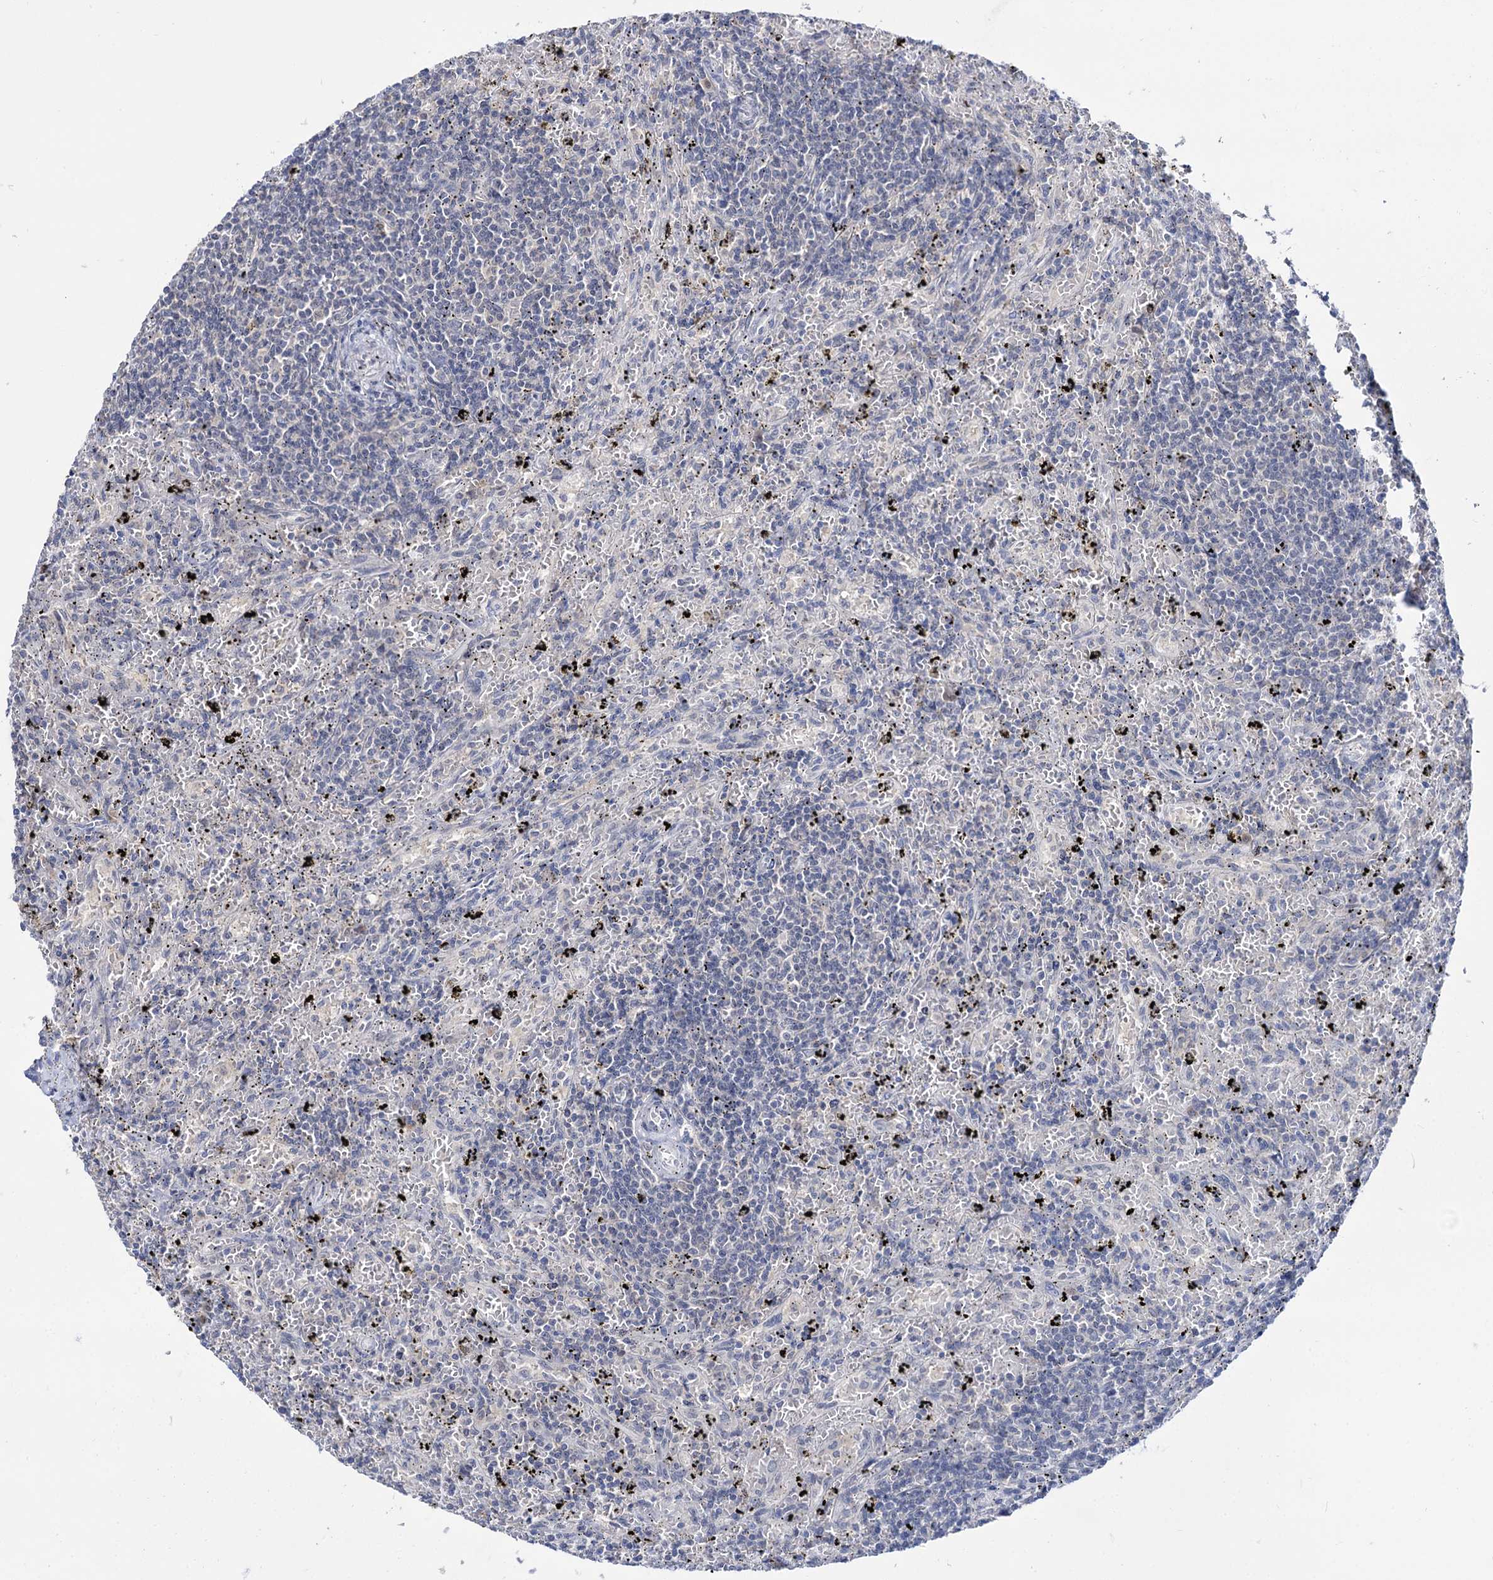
{"staining": {"intensity": "negative", "quantity": "none", "location": "none"}, "tissue": "lymphoma", "cell_type": "Tumor cells", "image_type": "cancer", "snomed": [{"axis": "morphology", "description": "Malignant lymphoma, non-Hodgkin's type, Low grade"}, {"axis": "topography", "description": "Spleen"}], "caption": "Immunohistochemistry (IHC) of low-grade malignant lymphoma, non-Hodgkin's type shows no staining in tumor cells. (IHC, brightfield microscopy, high magnification).", "gene": "NEK10", "patient": {"sex": "male", "age": 76}}